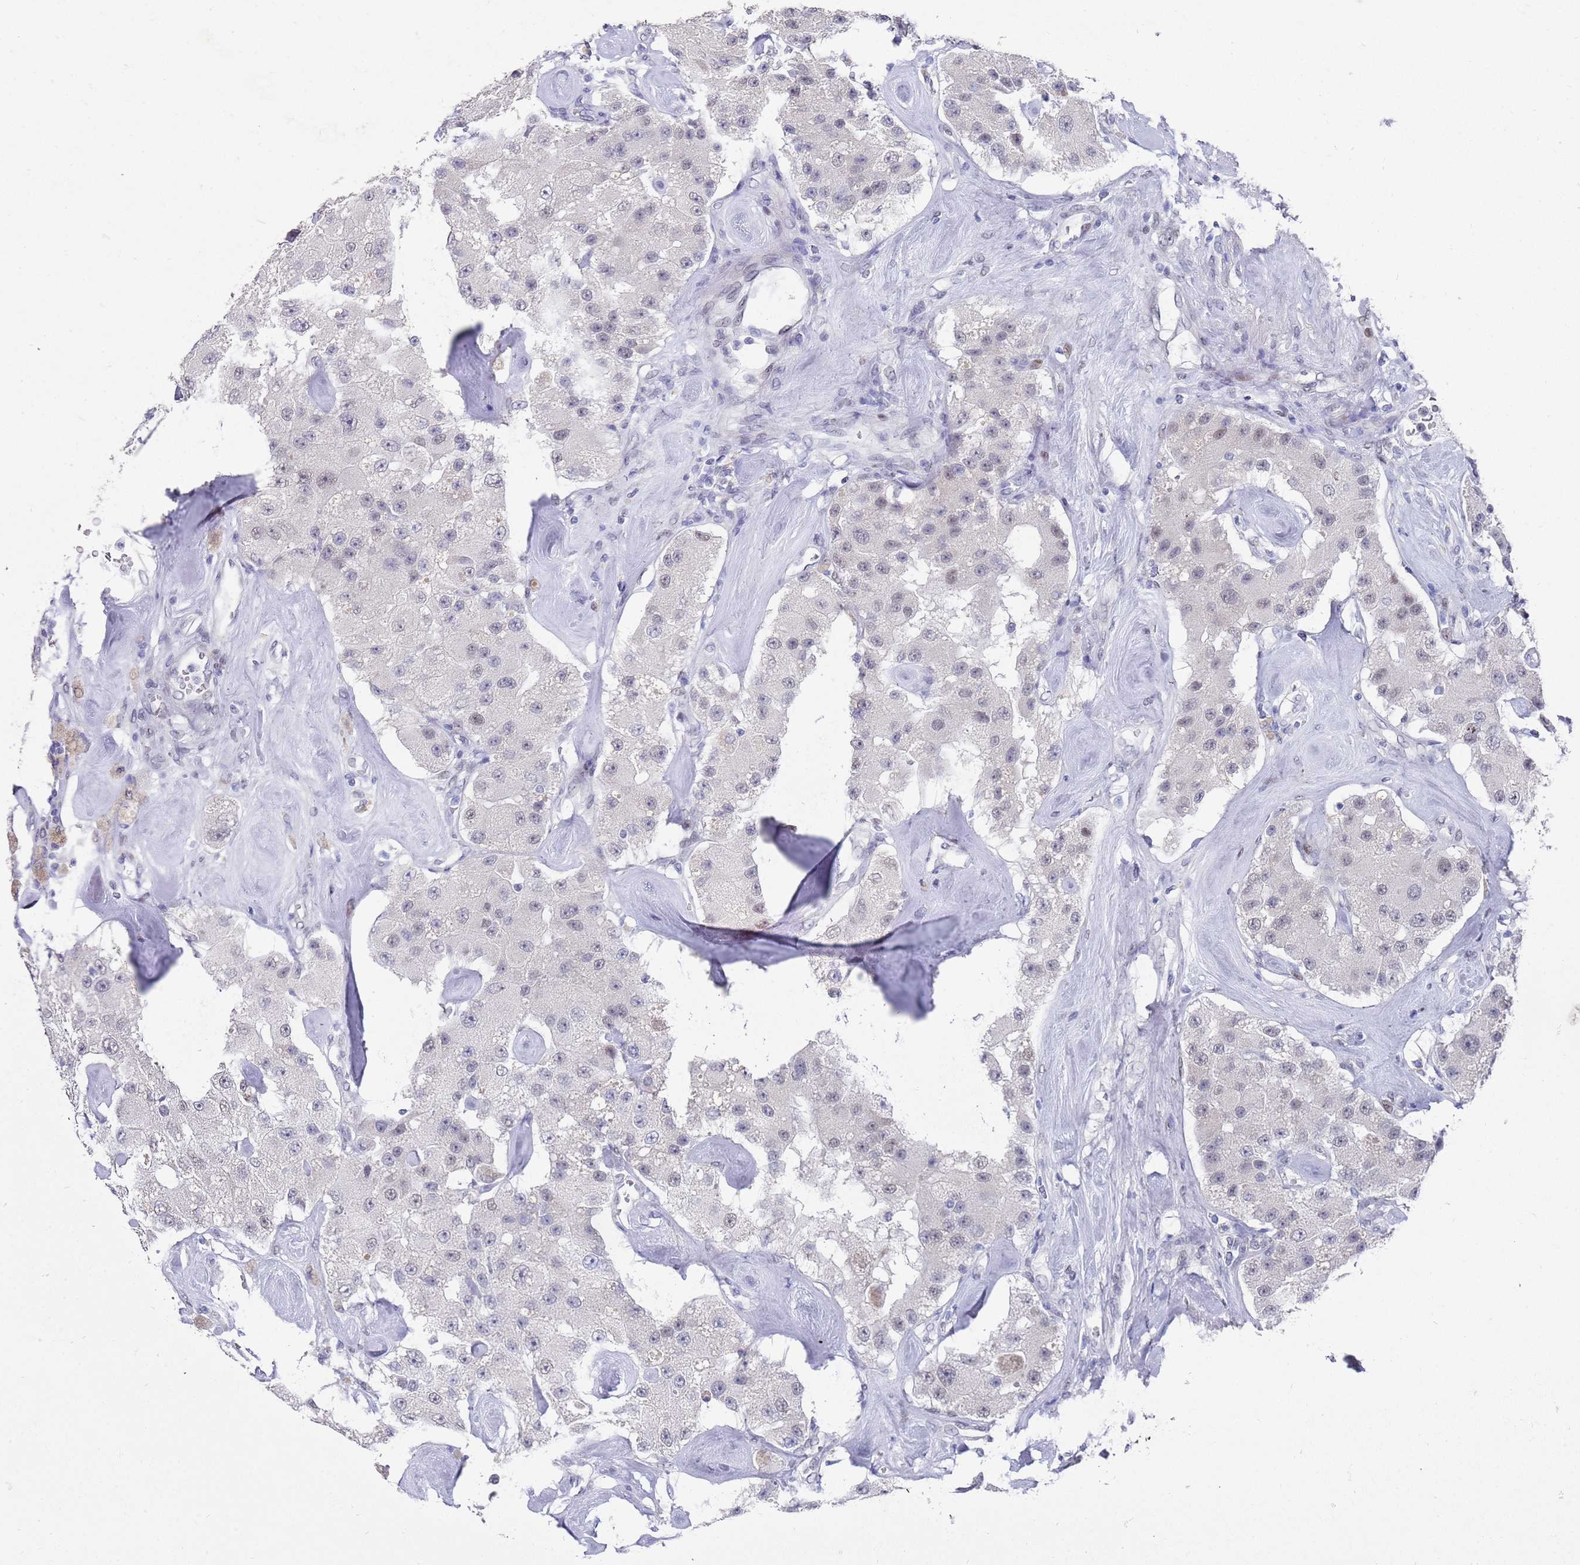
{"staining": {"intensity": "weak", "quantity": "<25%", "location": "nuclear"}, "tissue": "carcinoid", "cell_type": "Tumor cells", "image_type": "cancer", "snomed": [{"axis": "morphology", "description": "Carcinoid, malignant, NOS"}, {"axis": "topography", "description": "Pancreas"}], "caption": "A histopathology image of human carcinoid (malignant) is negative for staining in tumor cells.", "gene": "COPS6", "patient": {"sex": "male", "age": 41}}